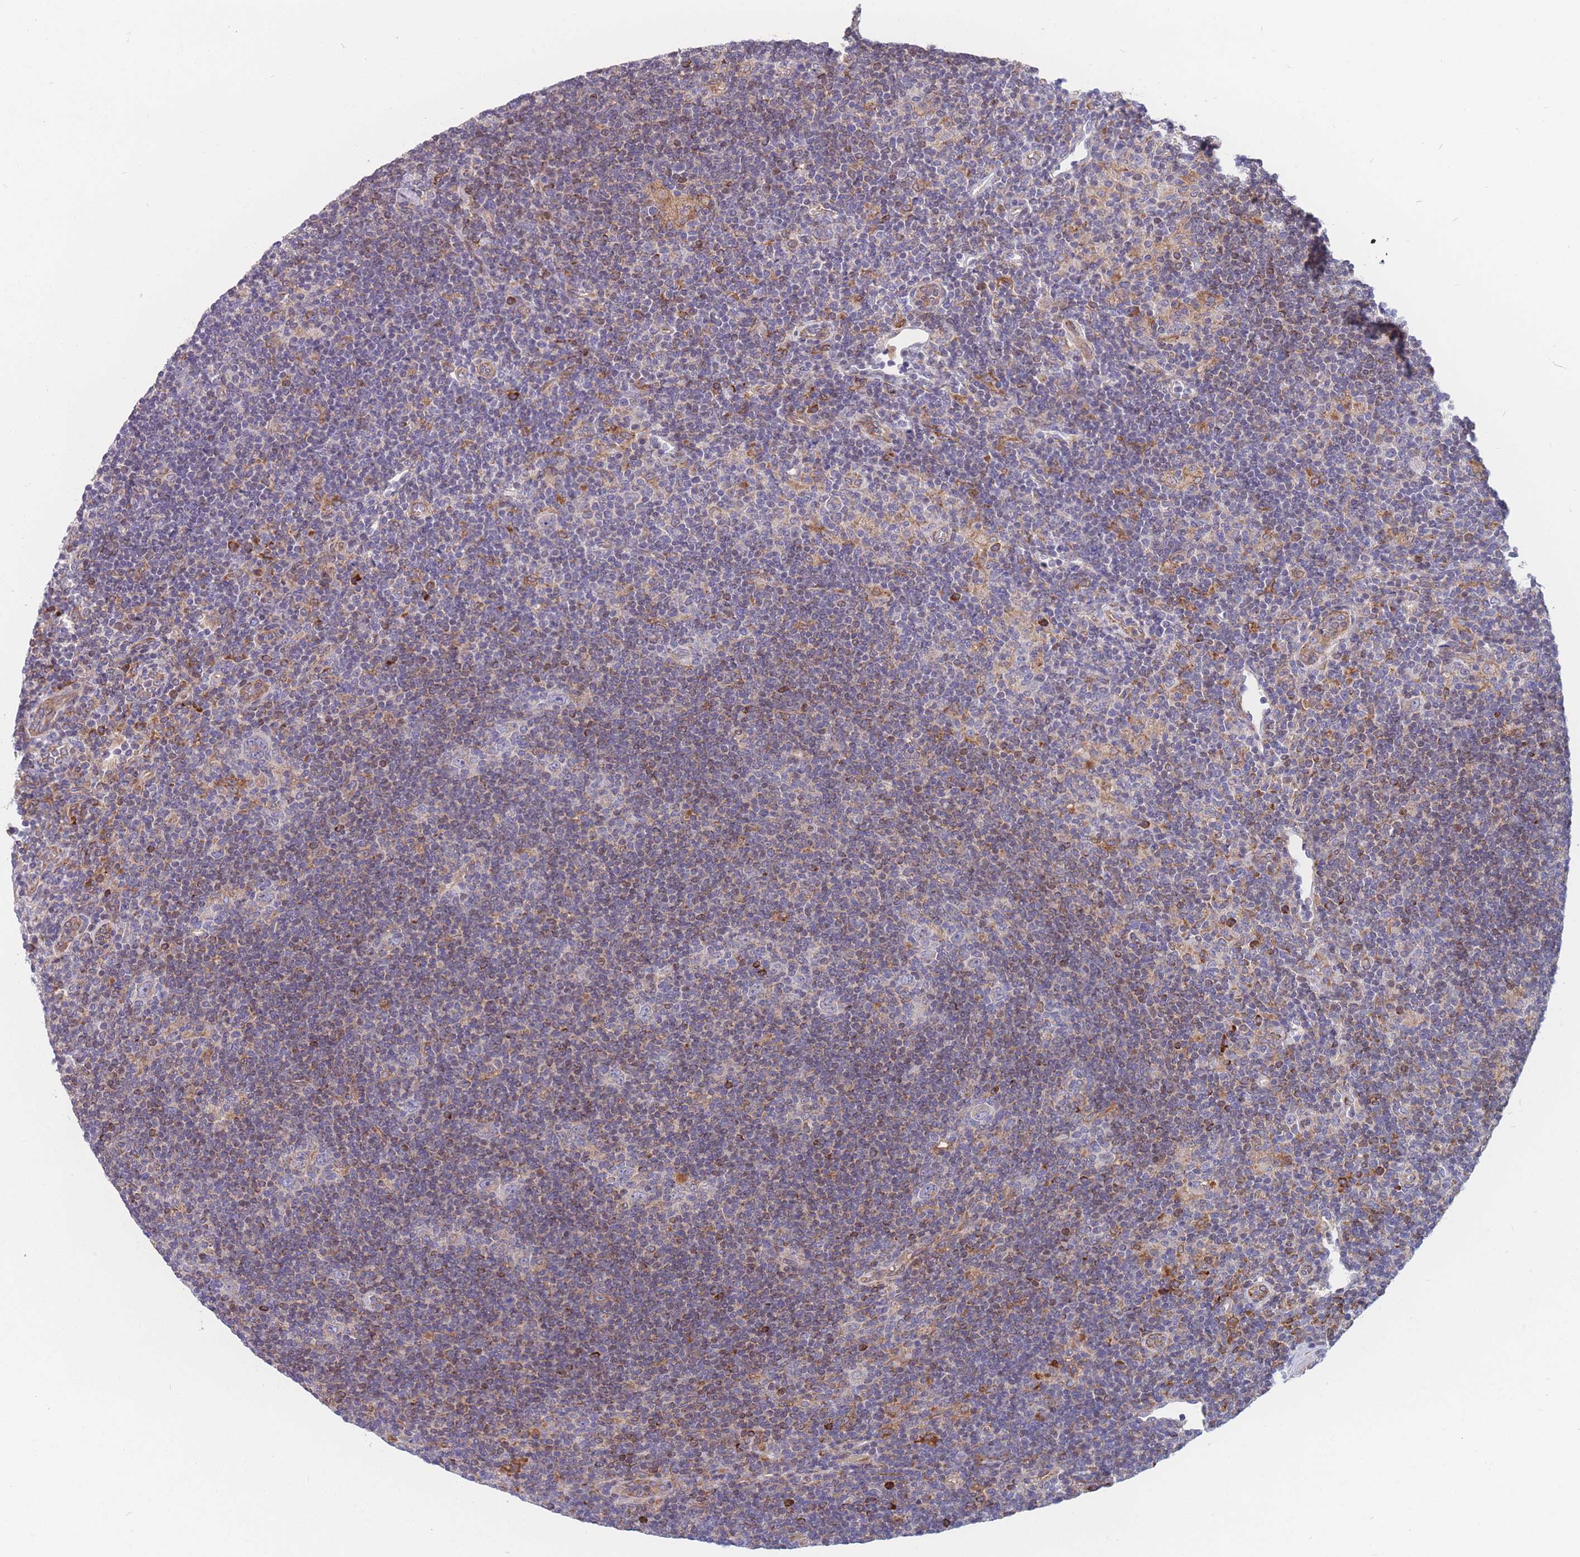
{"staining": {"intensity": "negative", "quantity": "none", "location": "none"}, "tissue": "lymphoma", "cell_type": "Tumor cells", "image_type": "cancer", "snomed": [{"axis": "morphology", "description": "Hodgkin's disease, NOS"}, {"axis": "topography", "description": "Lymph node"}], "caption": "High magnification brightfield microscopy of Hodgkin's disease stained with DAB (3,3'-diaminobenzidine) (brown) and counterstained with hematoxylin (blue): tumor cells show no significant expression.", "gene": "TMEM131L", "patient": {"sex": "female", "age": 57}}